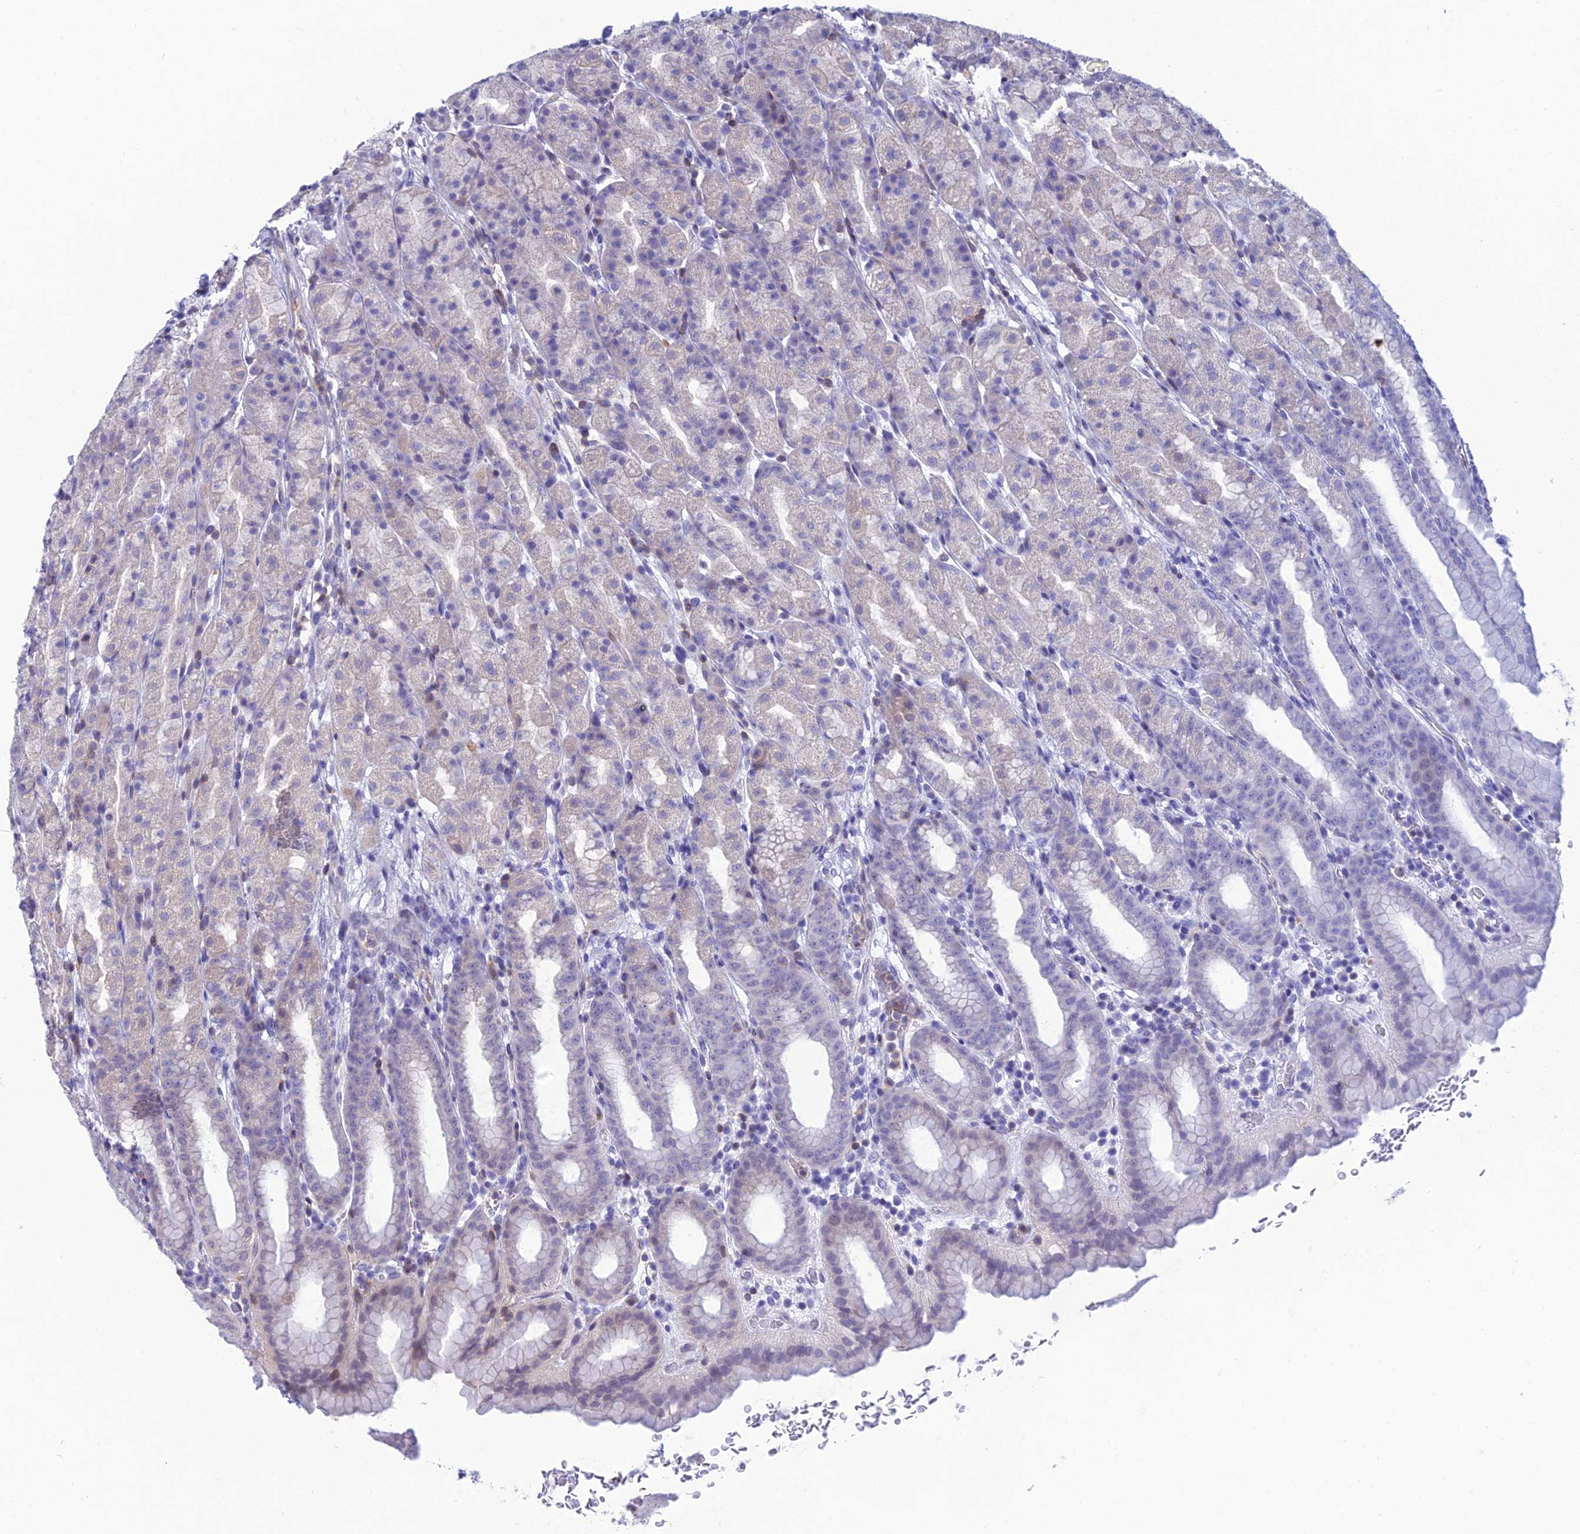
{"staining": {"intensity": "negative", "quantity": "none", "location": "none"}, "tissue": "stomach", "cell_type": "Glandular cells", "image_type": "normal", "snomed": [{"axis": "morphology", "description": "Normal tissue, NOS"}, {"axis": "topography", "description": "Stomach, upper"}], "caption": "Immunohistochemistry micrograph of normal human stomach stained for a protein (brown), which demonstrates no positivity in glandular cells.", "gene": "FAM76A", "patient": {"sex": "male", "age": 68}}